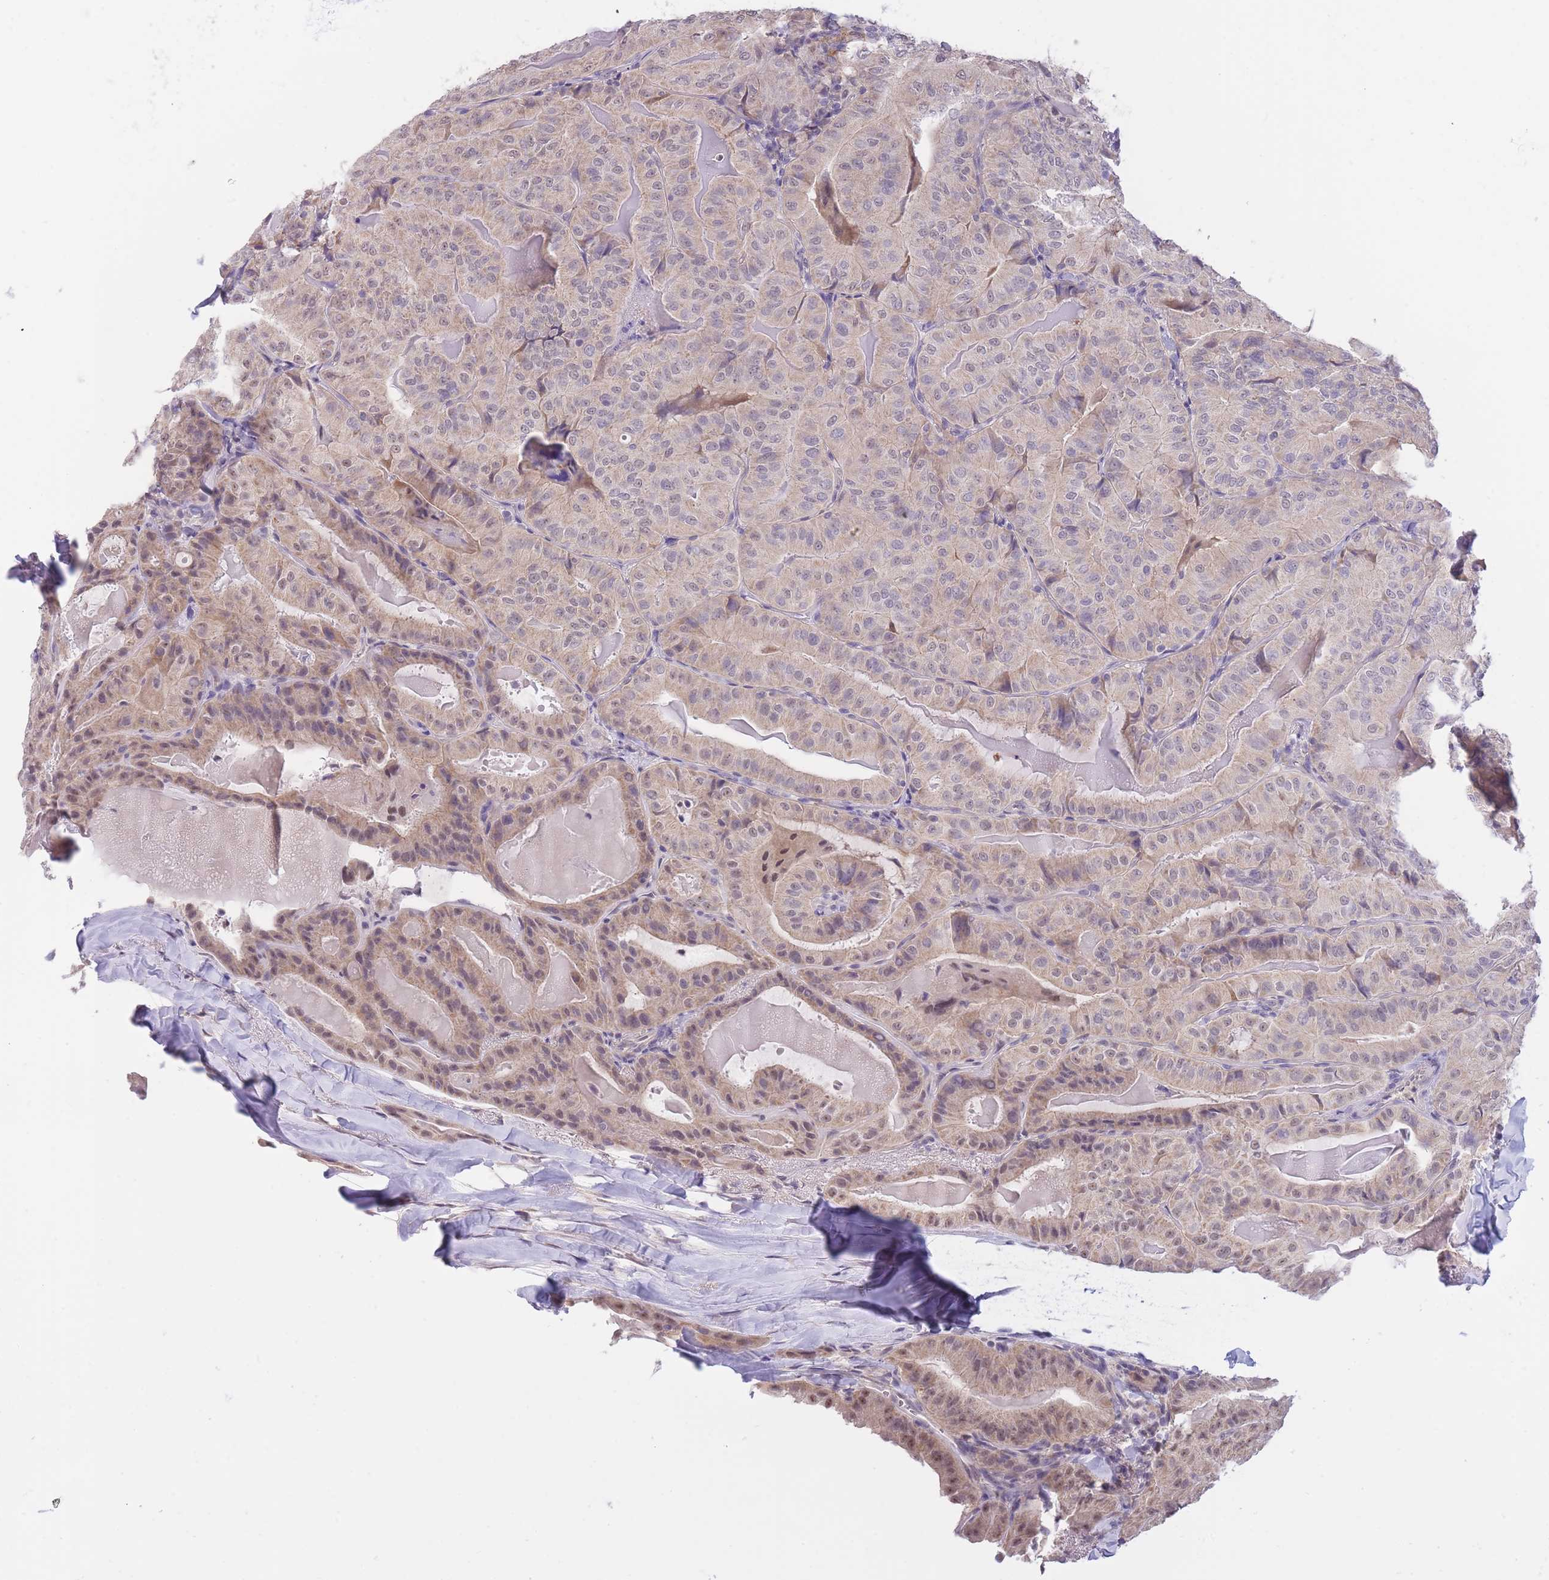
{"staining": {"intensity": "weak", "quantity": "25%-75%", "location": "cytoplasmic/membranous,nuclear"}, "tissue": "thyroid cancer", "cell_type": "Tumor cells", "image_type": "cancer", "snomed": [{"axis": "morphology", "description": "Papillary adenocarcinoma, NOS"}, {"axis": "topography", "description": "Thyroid gland"}], "caption": "Thyroid cancer (papillary adenocarcinoma) stained with immunohistochemistry reveals weak cytoplasmic/membranous and nuclear expression in approximately 25%-75% of tumor cells. (Stains: DAB in brown, nuclei in blue, Microscopy: brightfield microscopy at high magnification).", "gene": "GOLGA6L25", "patient": {"sex": "female", "age": 68}}